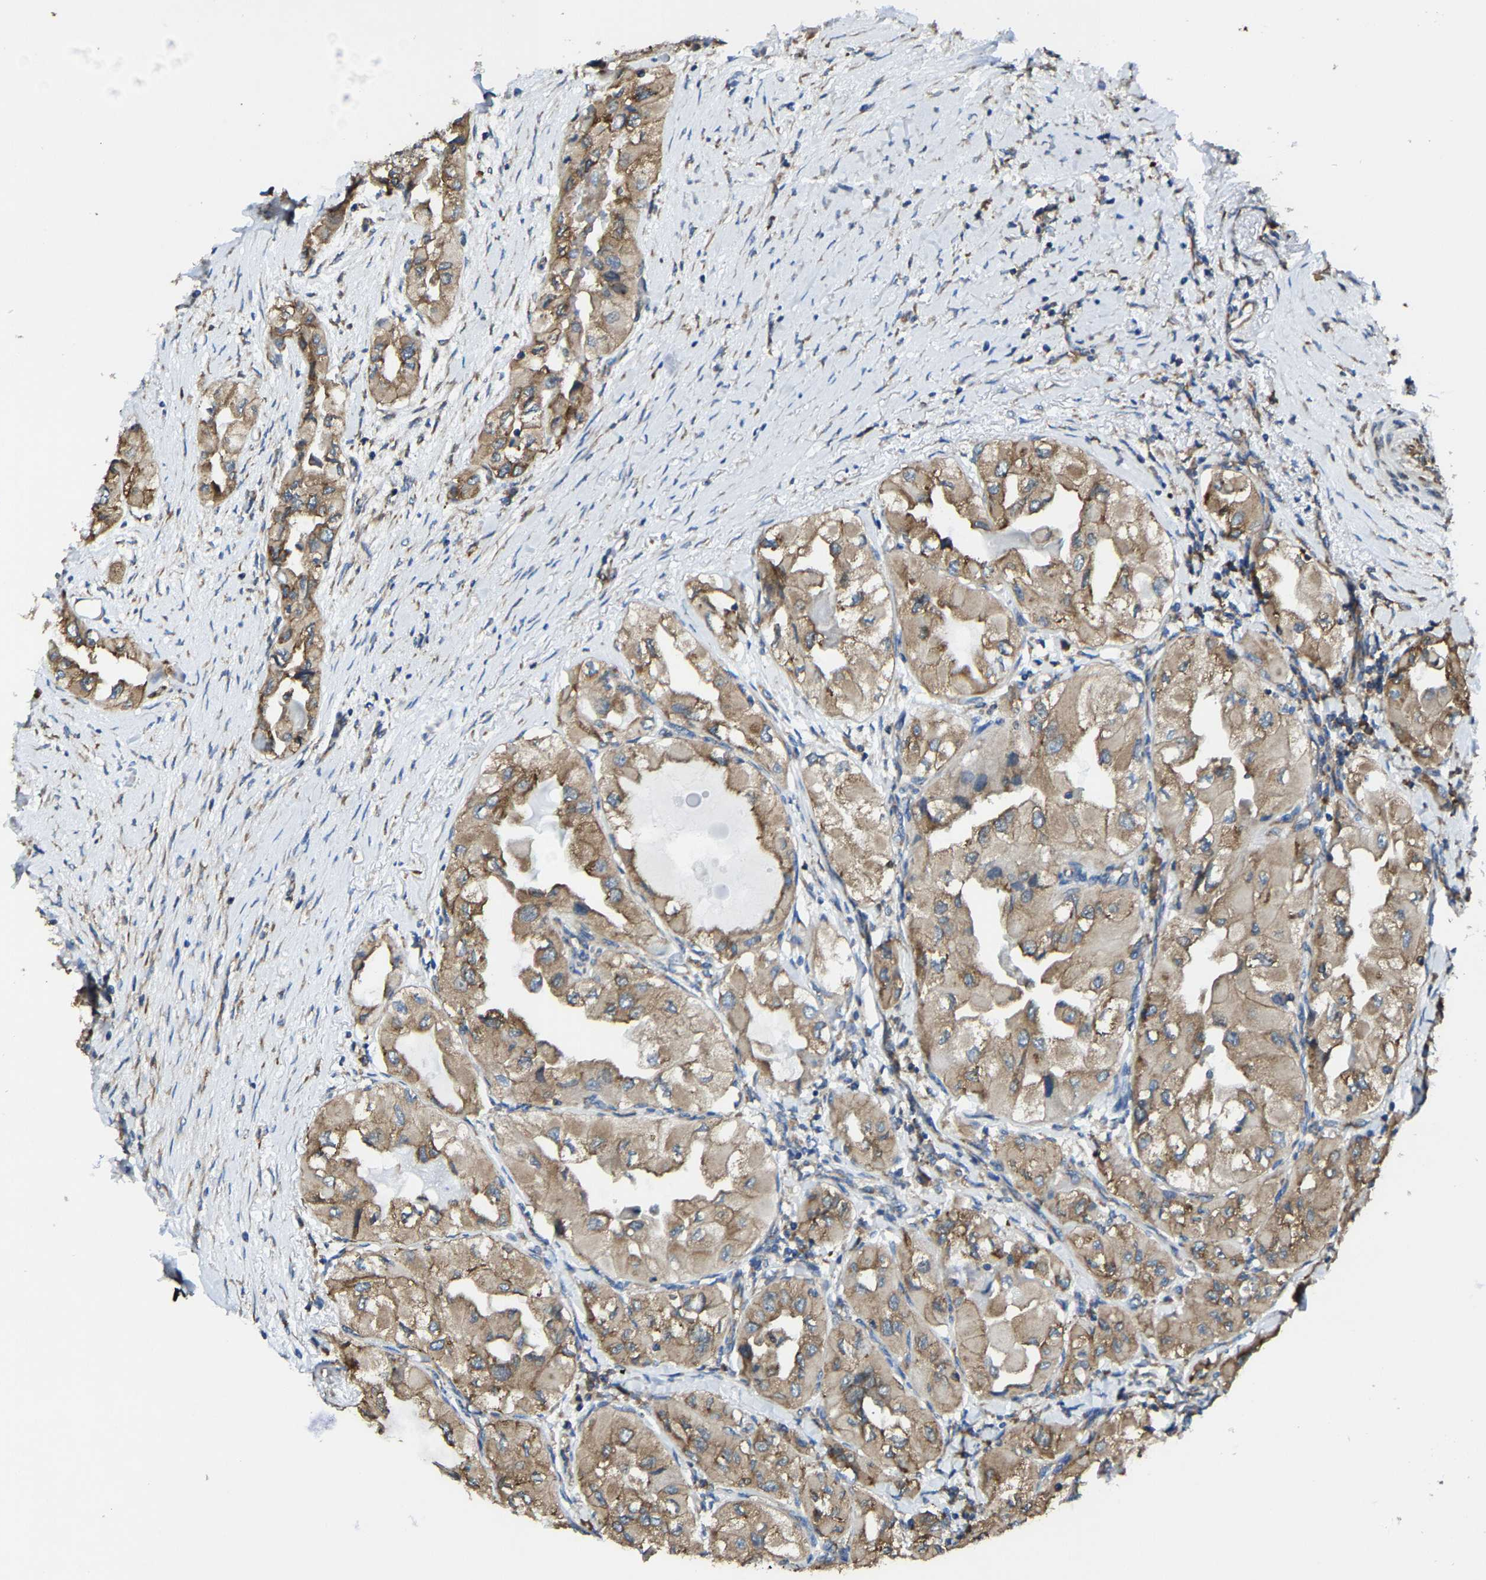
{"staining": {"intensity": "moderate", "quantity": ">75%", "location": "cytoplasmic/membranous"}, "tissue": "thyroid cancer", "cell_type": "Tumor cells", "image_type": "cancer", "snomed": [{"axis": "morphology", "description": "Papillary adenocarcinoma, NOS"}, {"axis": "topography", "description": "Thyroid gland"}], "caption": "IHC micrograph of thyroid cancer stained for a protein (brown), which reveals medium levels of moderate cytoplasmic/membranous positivity in approximately >75% of tumor cells.", "gene": "G3BP2", "patient": {"sex": "female", "age": 59}}